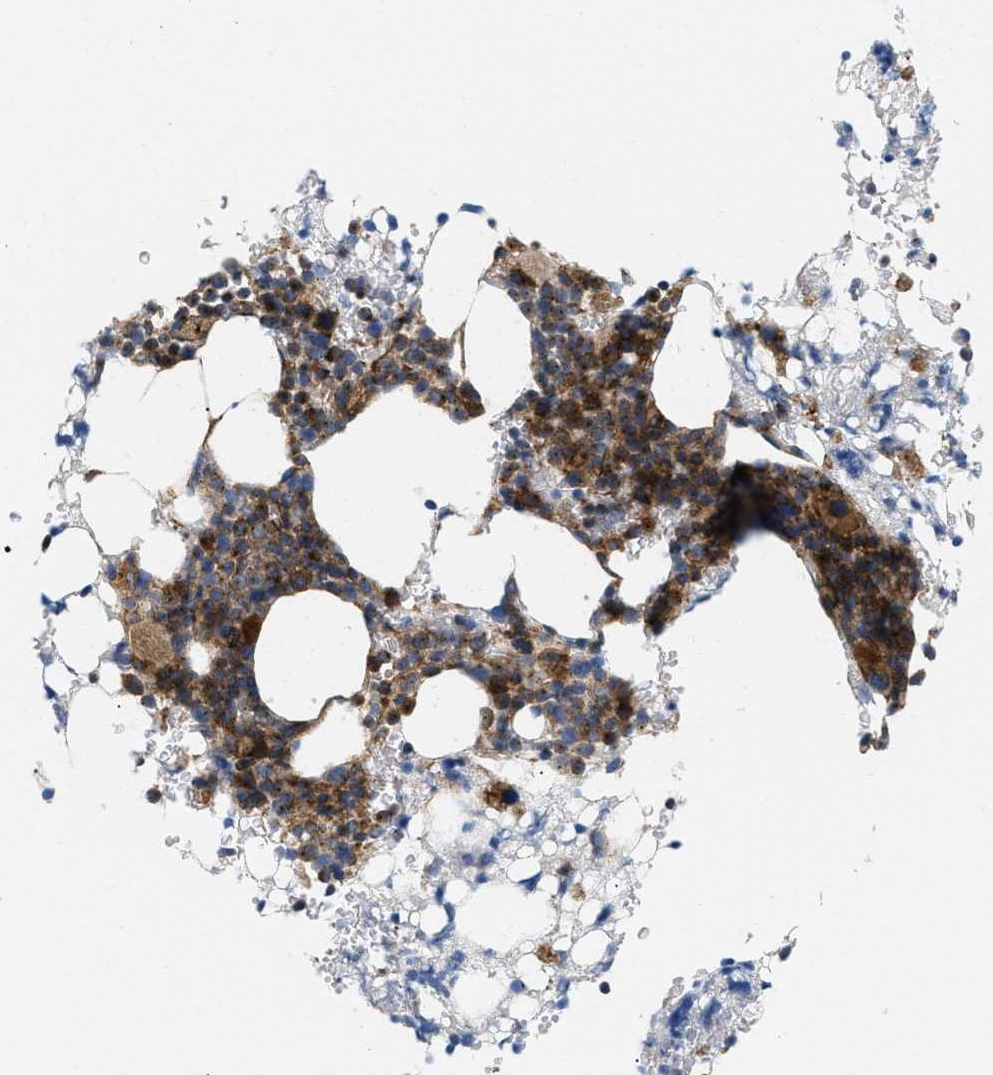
{"staining": {"intensity": "moderate", "quantity": ">75%", "location": "cytoplasmic/membranous"}, "tissue": "bone marrow", "cell_type": "Hematopoietic cells", "image_type": "normal", "snomed": [{"axis": "morphology", "description": "Normal tissue, NOS"}, {"axis": "morphology", "description": "Inflammation, NOS"}, {"axis": "topography", "description": "Bone marrow"}], "caption": "Immunohistochemical staining of normal human bone marrow reveals medium levels of moderate cytoplasmic/membranous expression in approximately >75% of hematopoietic cells.", "gene": "DCTN4", "patient": {"sex": "female", "age": 84}}